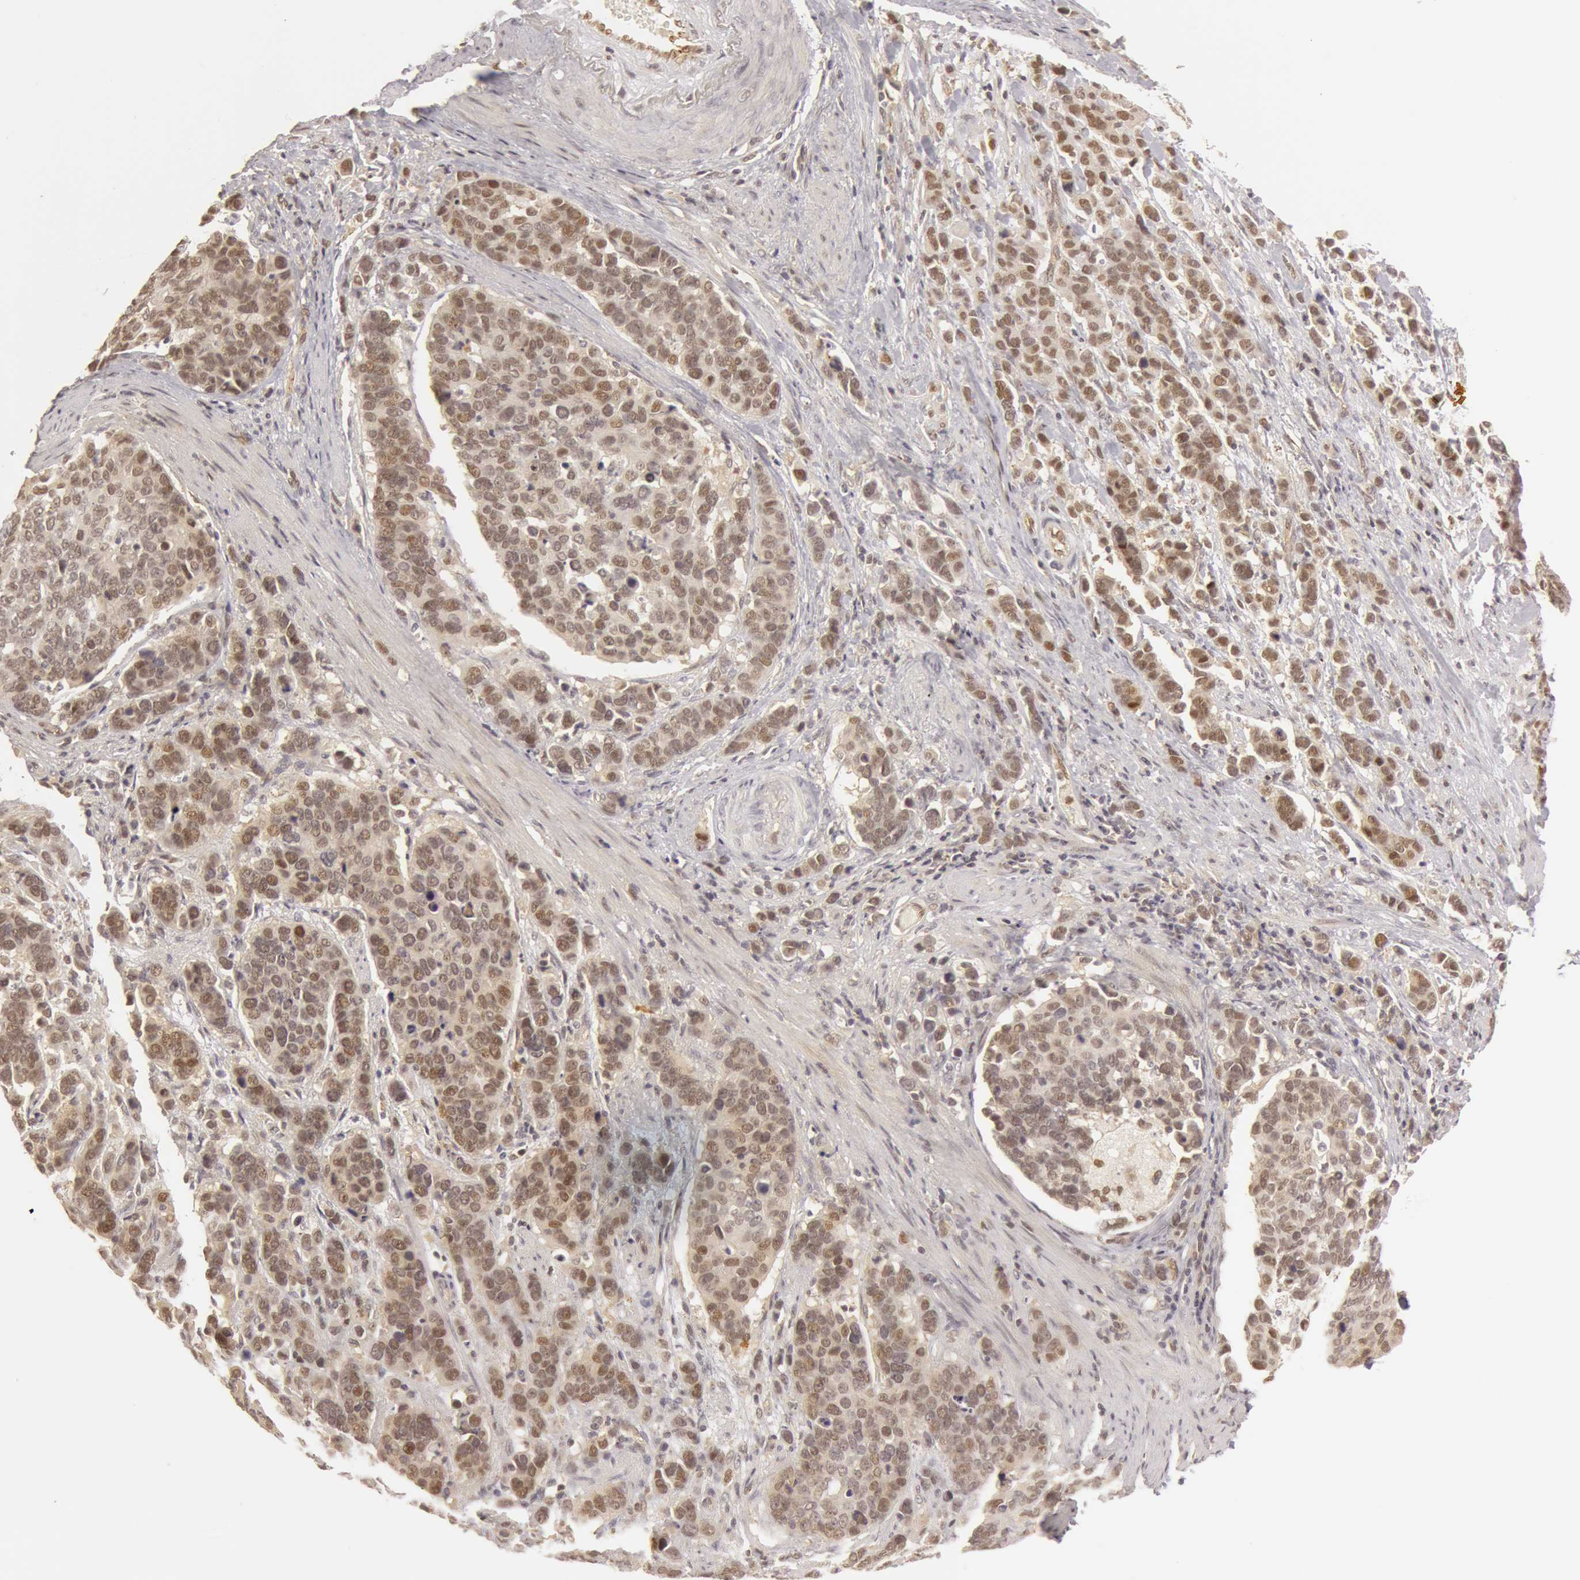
{"staining": {"intensity": "weak", "quantity": ">75%", "location": "nuclear"}, "tissue": "stomach cancer", "cell_type": "Tumor cells", "image_type": "cancer", "snomed": [{"axis": "morphology", "description": "Adenocarcinoma, NOS"}, {"axis": "topography", "description": "Stomach, upper"}], "caption": "A low amount of weak nuclear staining is identified in approximately >75% of tumor cells in stomach cancer (adenocarcinoma) tissue.", "gene": "OASL", "patient": {"sex": "male", "age": 71}}